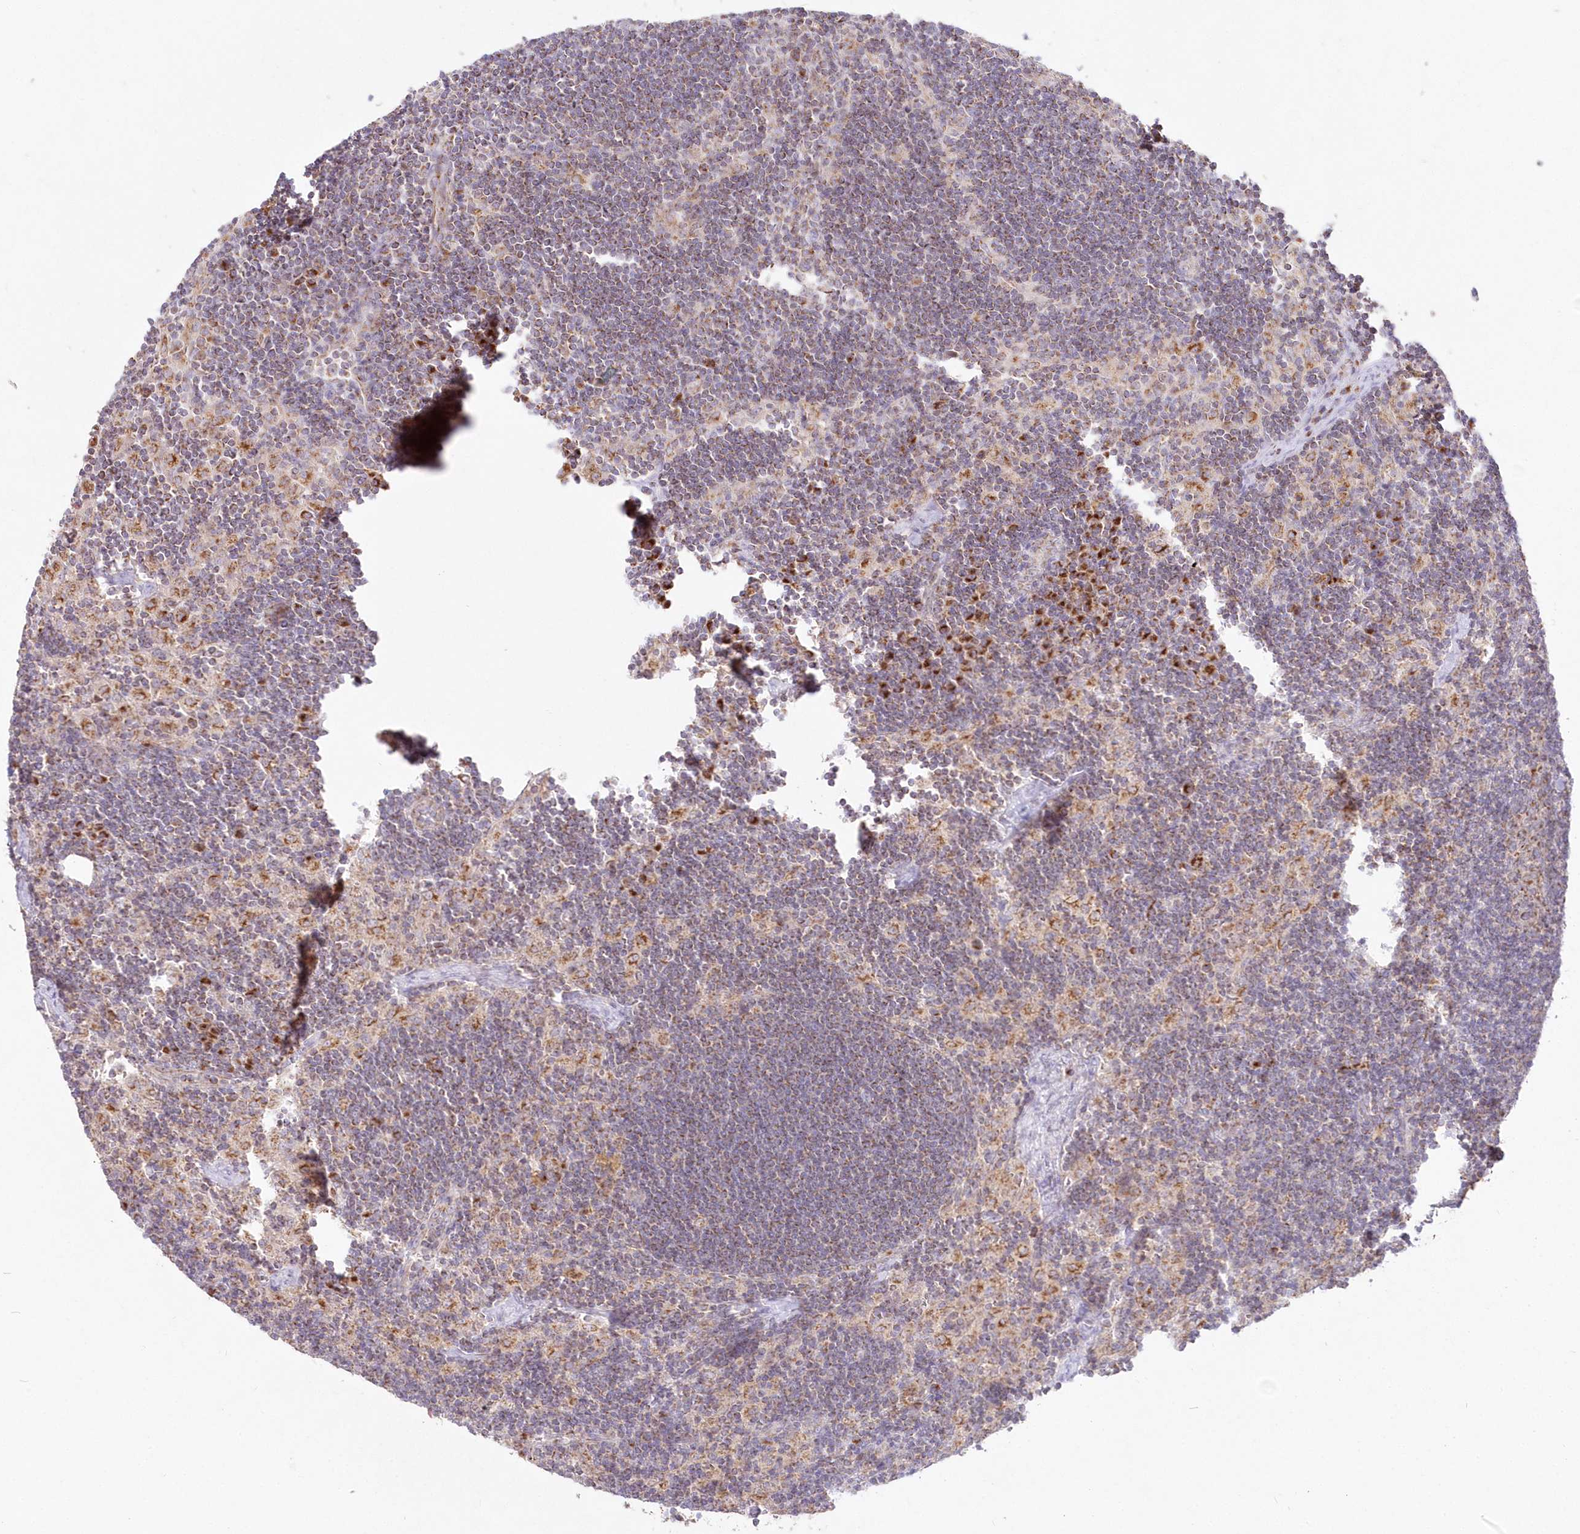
{"staining": {"intensity": "moderate", "quantity": "25%-75%", "location": "cytoplasmic/membranous"}, "tissue": "lymph node", "cell_type": "Germinal center cells", "image_type": "normal", "snomed": [{"axis": "morphology", "description": "Normal tissue, NOS"}, {"axis": "topography", "description": "Lymph node"}], "caption": "High-power microscopy captured an immunohistochemistry image of unremarkable lymph node, revealing moderate cytoplasmic/membranous positivity in about 25%-75% of germinal center cells.", "gene": "DNA2", "patient": {"sex": "male", "age": 24}}